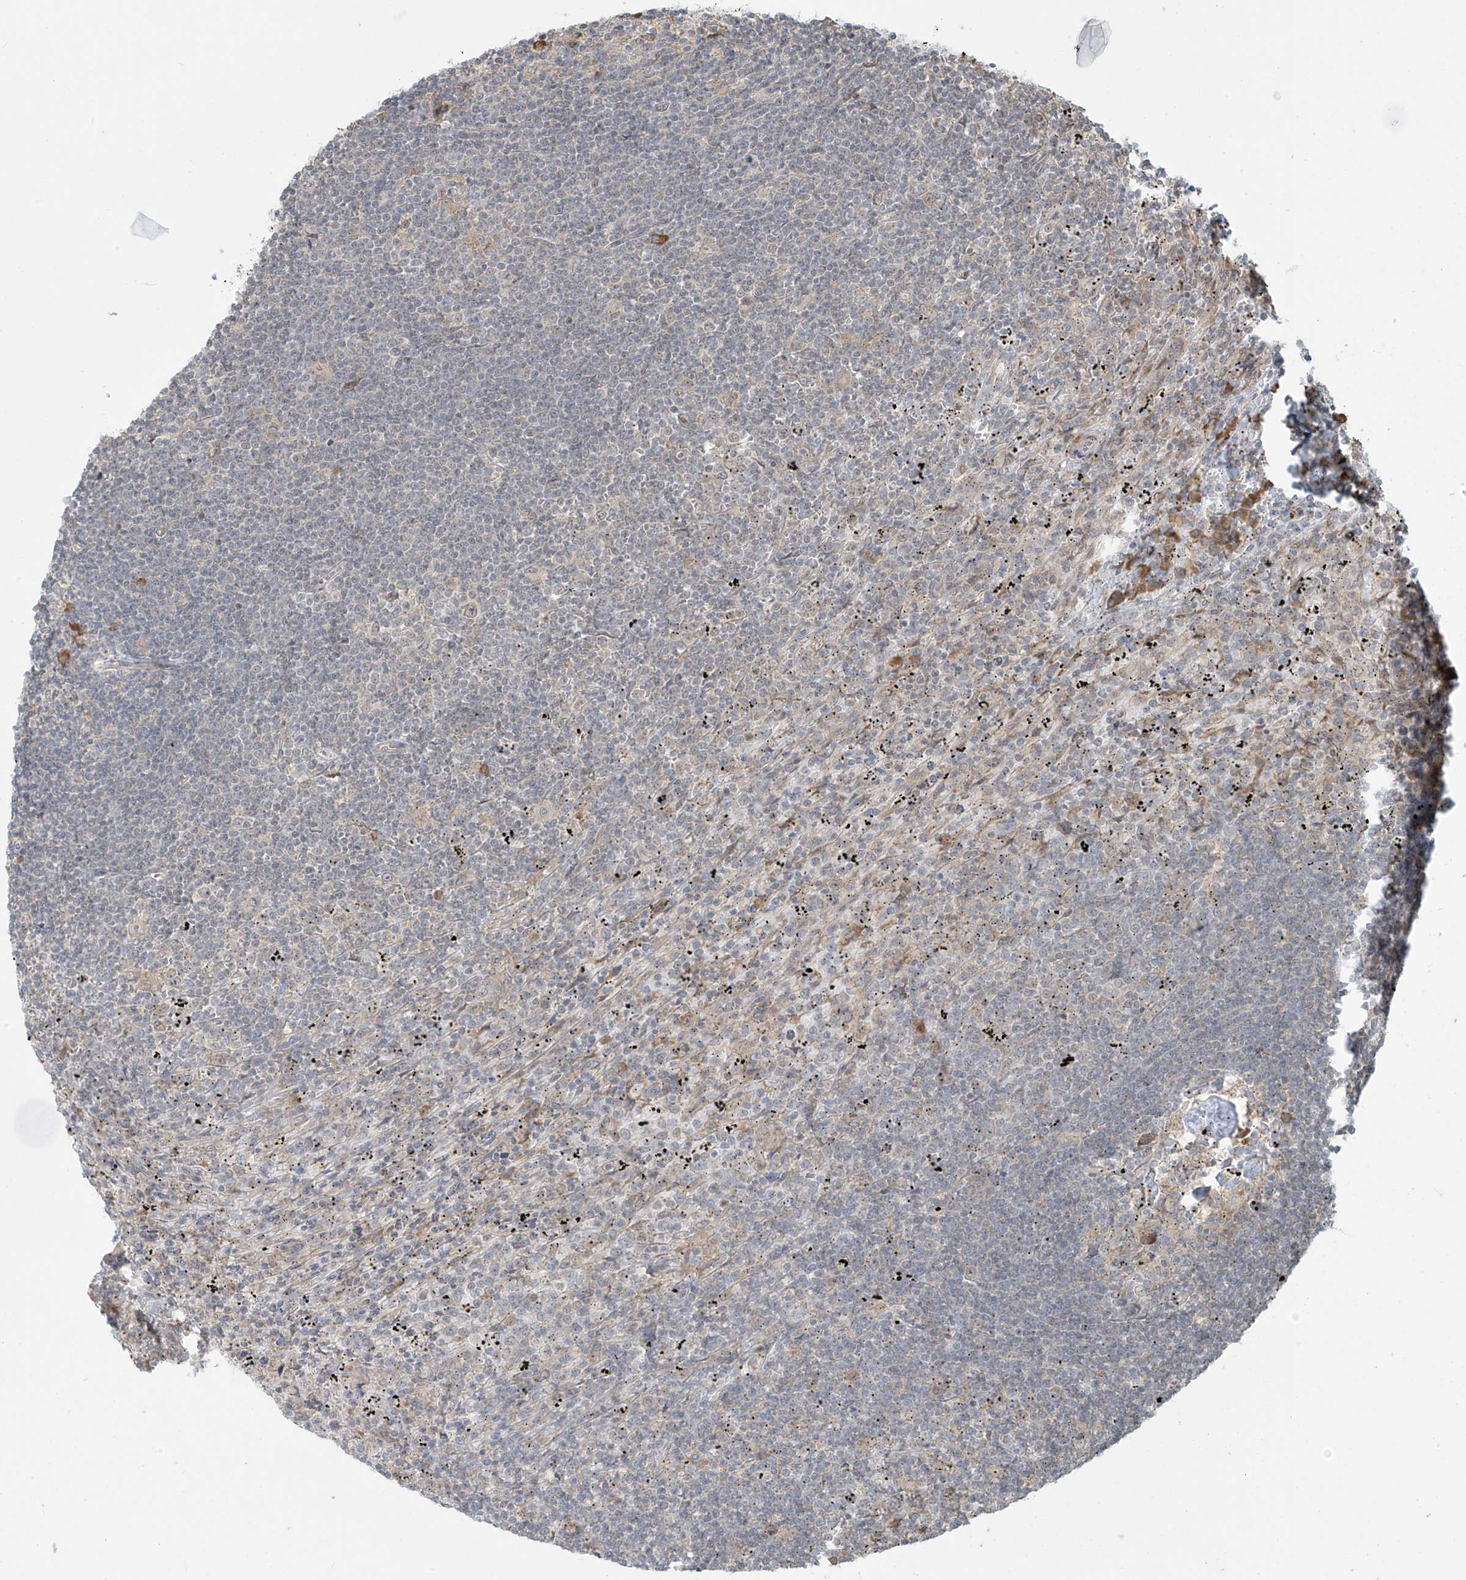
{"staining": {"intensity": "negative", "quantity": "none", "location": "none"}, "tissue": "lymphoma", "cell_type": "Tumor cells", "image_type": "cancer", "snomed": [{"axis": "morphology", "description": "Malignant lymphoma, non-Hodgkin's type, Low grade"}, {"axis": "topography", "description": "Spleen"}], "caption": "High magnification brightfield microscopy of lymphoma stained with DAB (brown) and counterstained with hematoxylin (blue): tumor cells show no significant staining.", "gene": "PLEKHM3", "patient": {"sex": "male", "age": 76}}